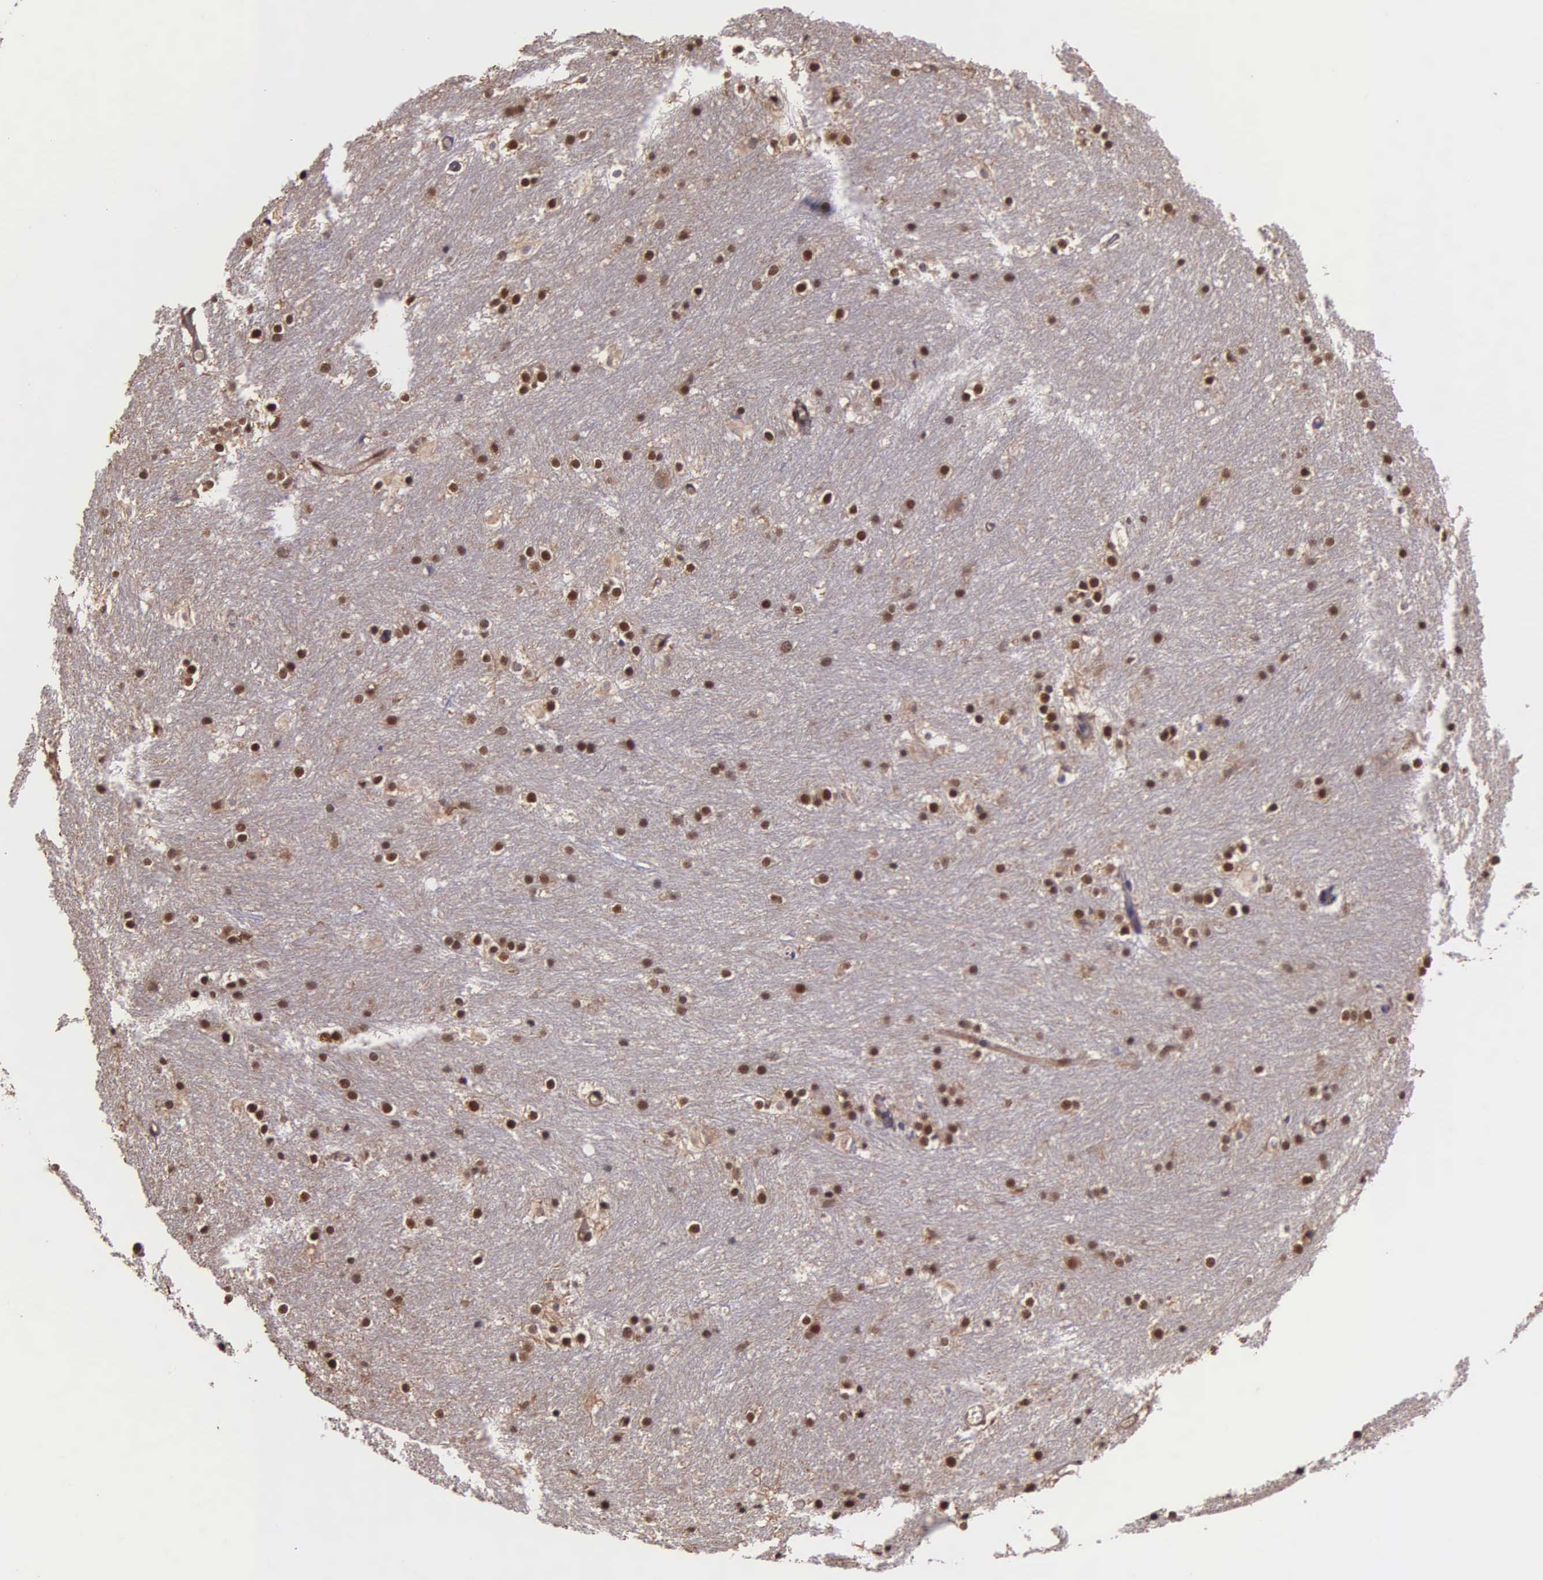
{"staining": {"intensity": "weak", "quantity": ">75%", "location": "nuclear"}, "tissue": "caudate", "cell_type": "Glial cells", "image_type": "normal", "snomed": [{"axis": "morphology", "description": "Normal tissue, NOS"}, {"axis": "topography", "description": "Lateral ventricle wall"}], "caption": "Immunohistochemistry histopathology image of normal caudate: human caudate stained using immunohistochemistry displays low levels of weak protein expression localized specifically in the nuclear of glial cells, appearing as a nuclear brown color.", "gene": "PSMC1", "patient": {"sex": "female", "age": 19}}